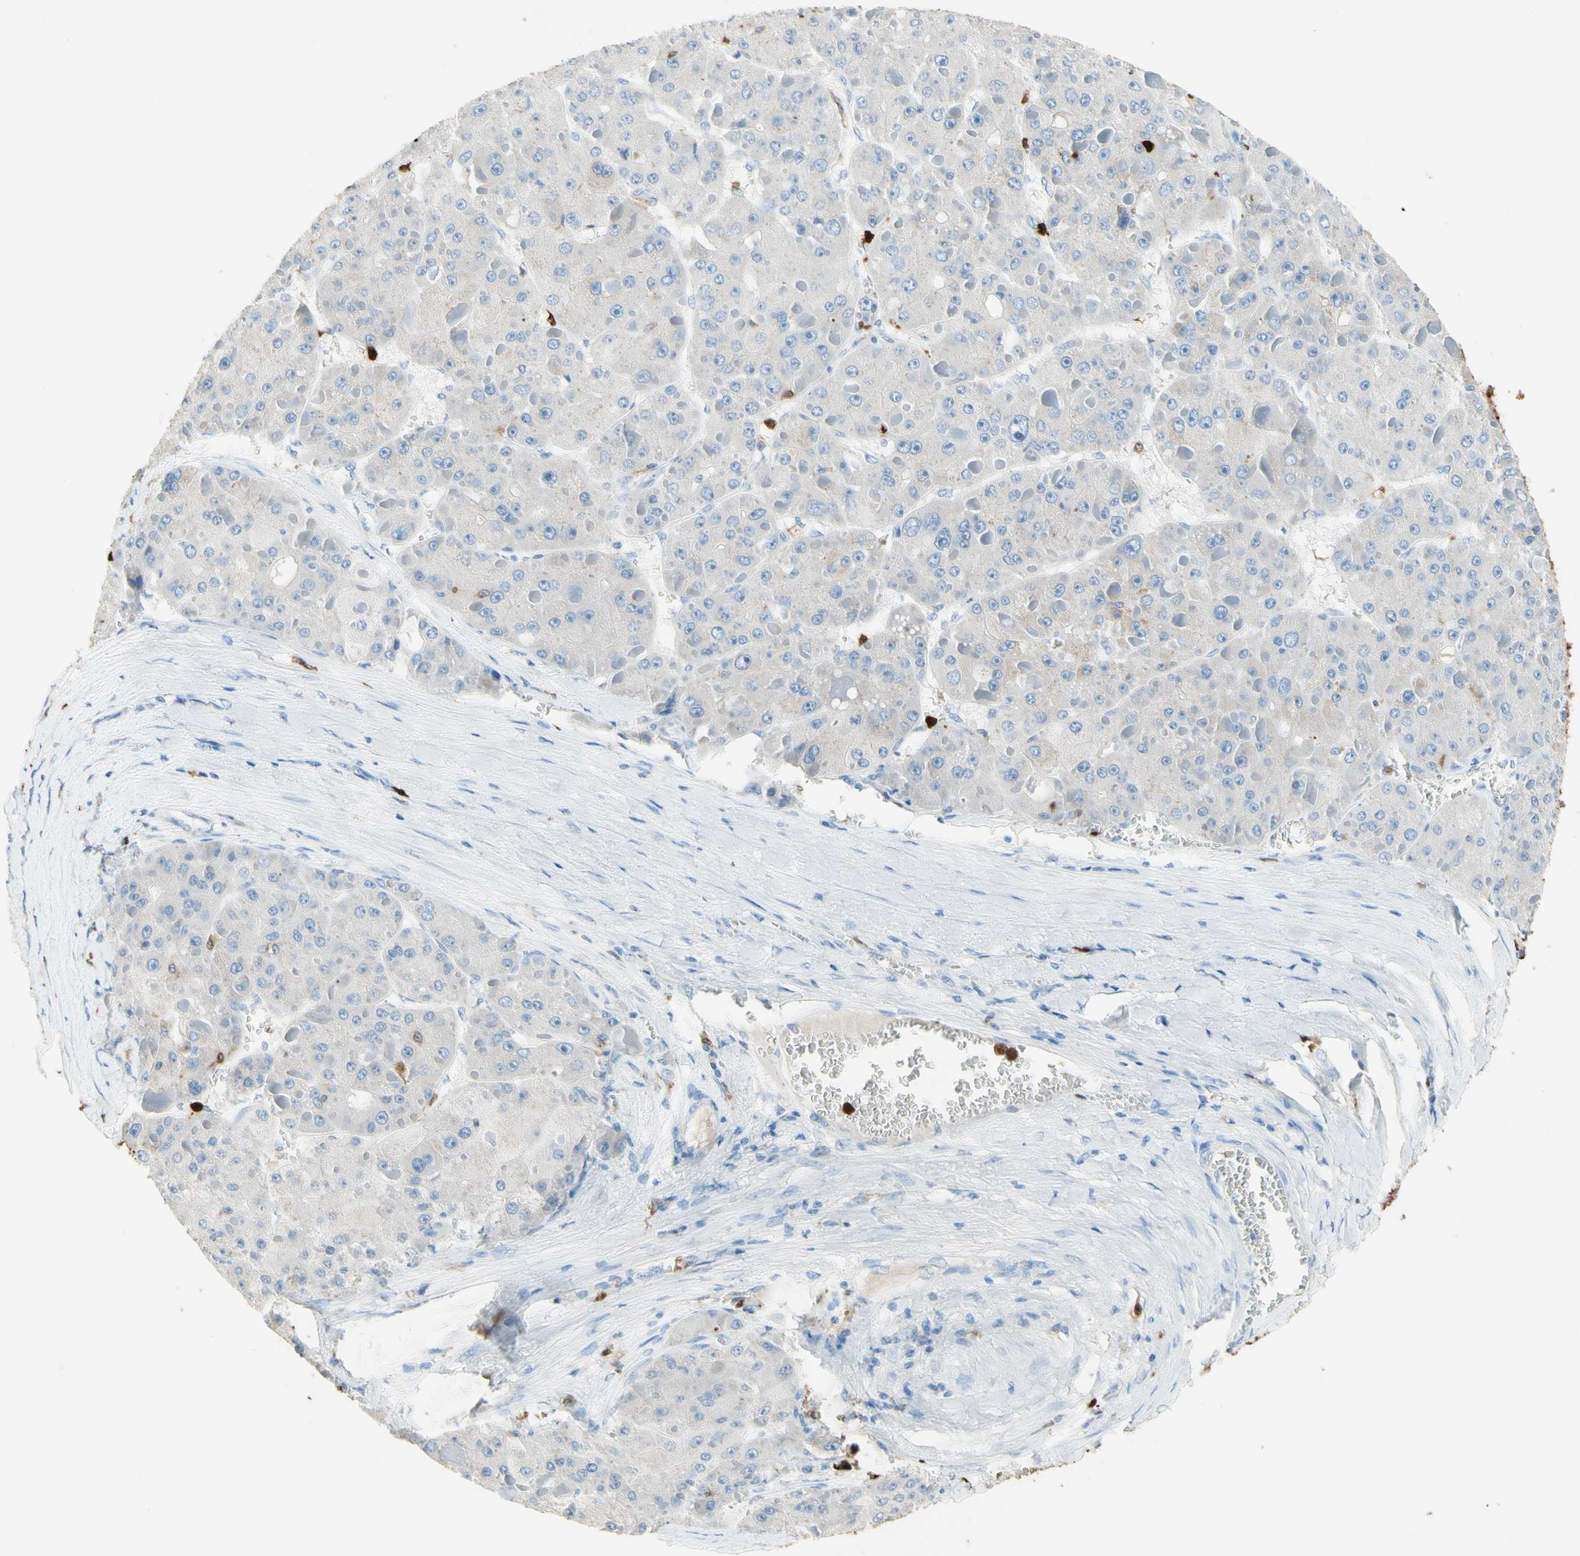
{"staining": {"intensity": "negative", "quantity": "none", "location": "none"}, "tissue": "liver cancer", "cell_type": "Tumor cells", "image_type": "cancer", "snomed": [{"axis": "morphology", "description": "Carcinoma, Hepatocellular, NOS"}, {"axis": "topography", "description": "Liver"}], "caption": "IHC histopathology image of hepatocellular carcinoma (liver) stained for a protein (brown), which displays no expression in tumor cells.", "gene": "NFKBIZ", "patient": {"sex": "female", "age": 73}}